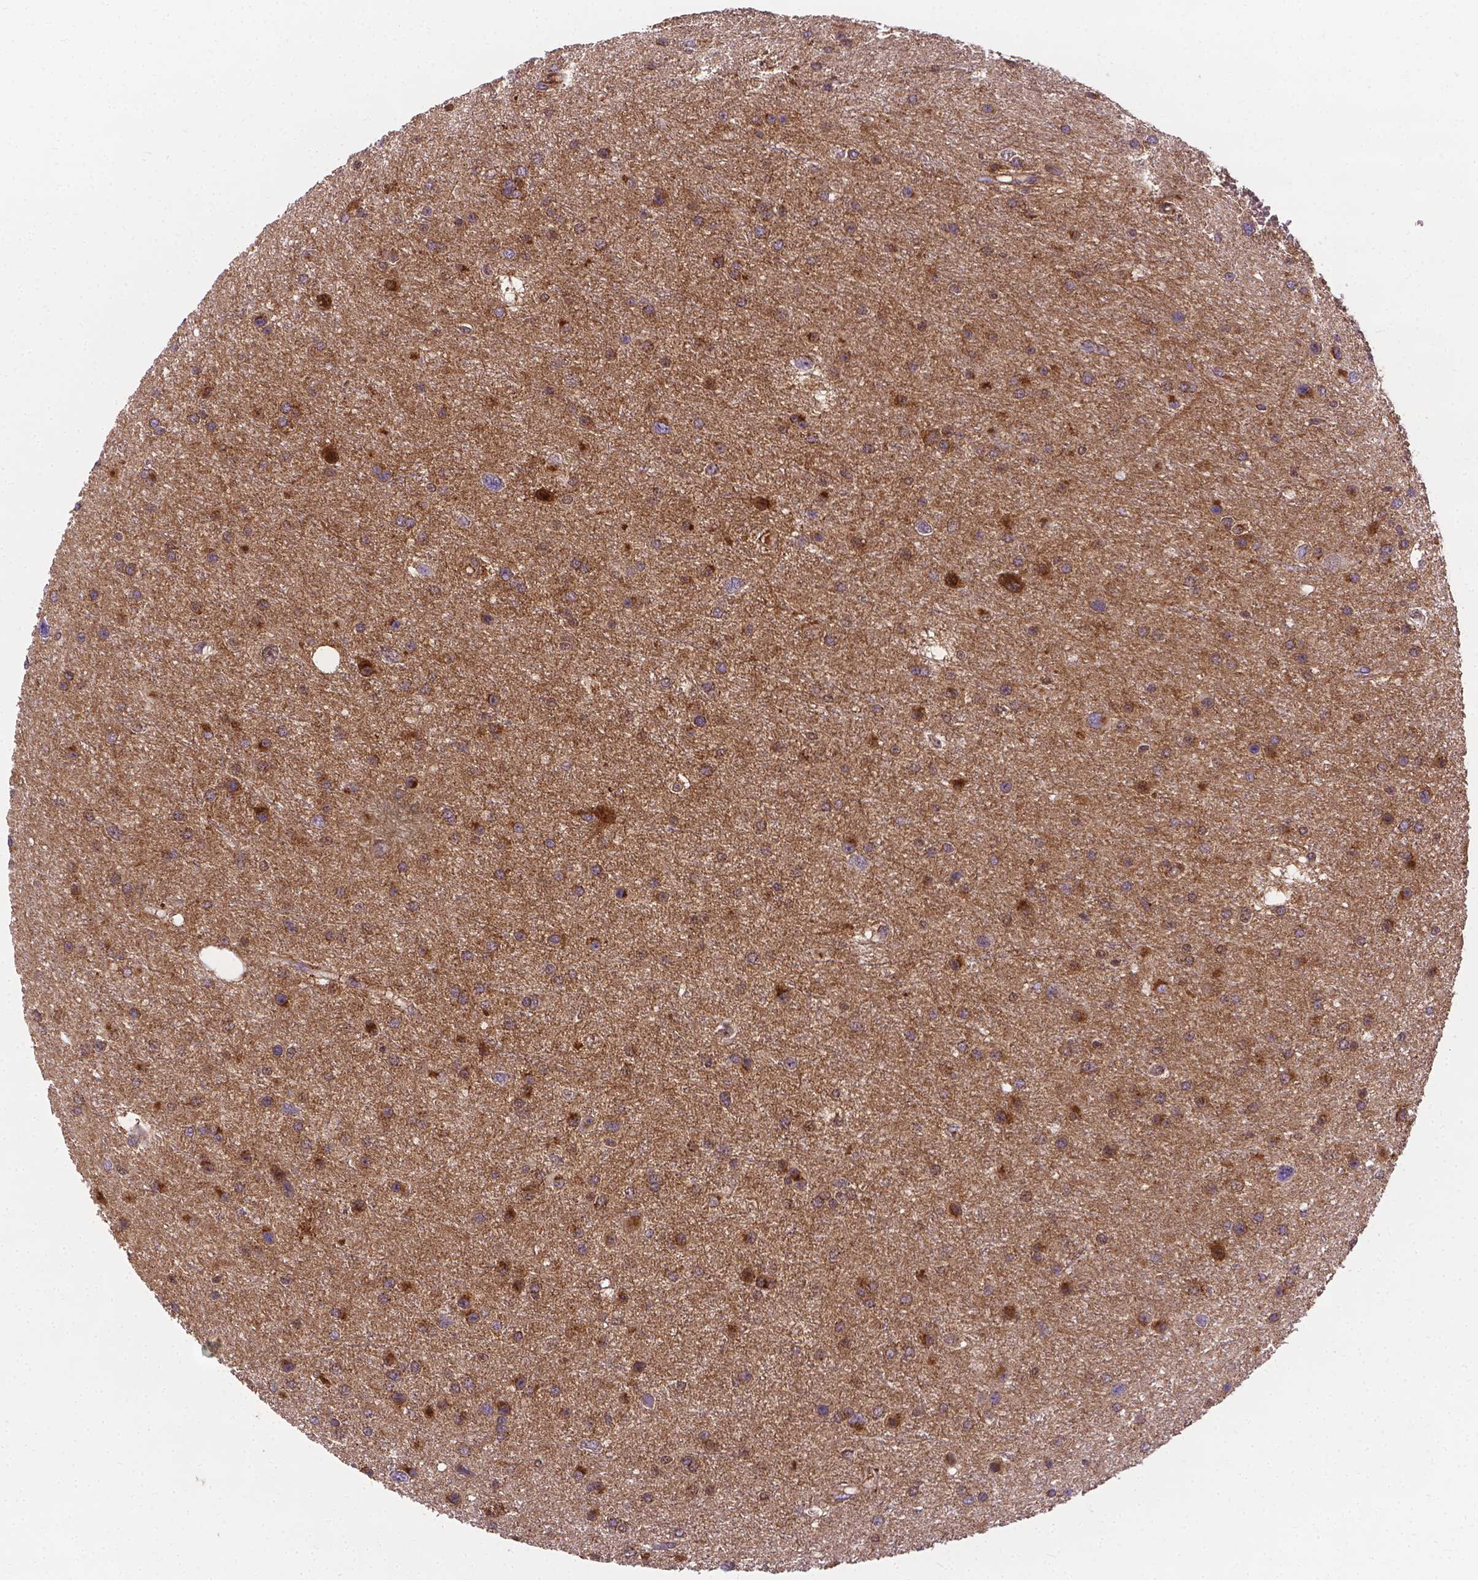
{"staining": {"intensity": "moderate", "quantity": ">75%", "location": "cytoplasmic/membranous"}, "tissue": "glioma", "cell_type": "Tumor cells", "image_type": "cancer", "snomed": [{"axis": "morphology", "description": "Glioma, malignant, Low grade"}, {"axis": "topography", "description": "Brain"}], "caption": "Malignant low-grade glioma stained with a protein marker displays moderate staining in tumor cells.", "gene": "APOE", "patient": {"sex": "female", "age": 32}}